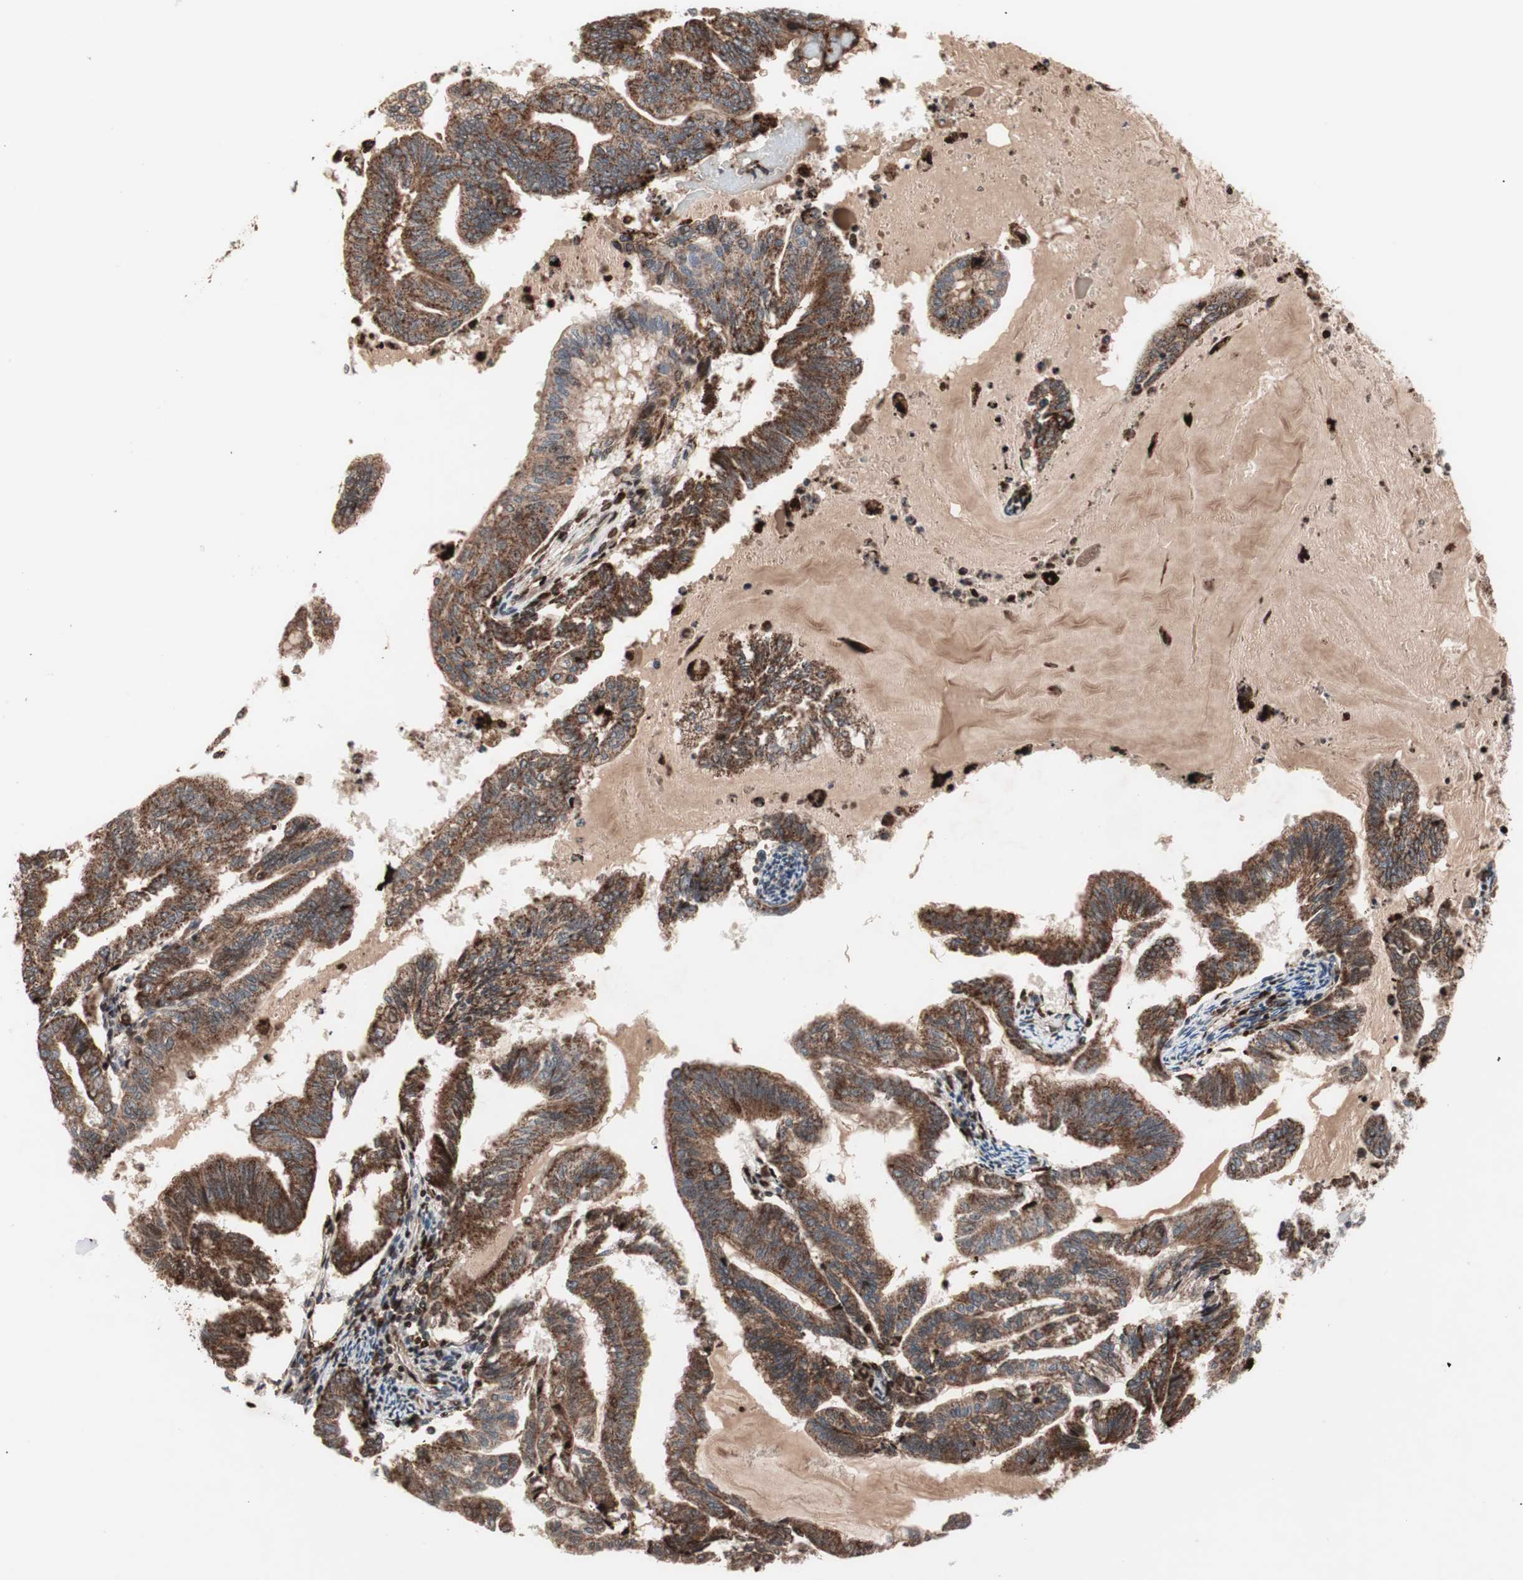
{"staining": {"intensity": "strong", "quantity": ">75%", "location": "cytoplasmic/membranous"}, "tissue": "endometrial cancer", "cell_type": "Tumor cells", "image_type": "cancer", "snomed": [{"axis": "morphology", "description": "Adenocarcinoma, NOS"}, {"axis": "topography", "description": "Endometrium"}], "caption": "IHC micrograph of human endometrial adenocarcinoma stained for a protein (brown), which displays high levels of strong cytoplasmic/membranous expression in about >75% of tumor cells.", "gene": "NF2", "patient": {"sex": "female", "age": 79}}